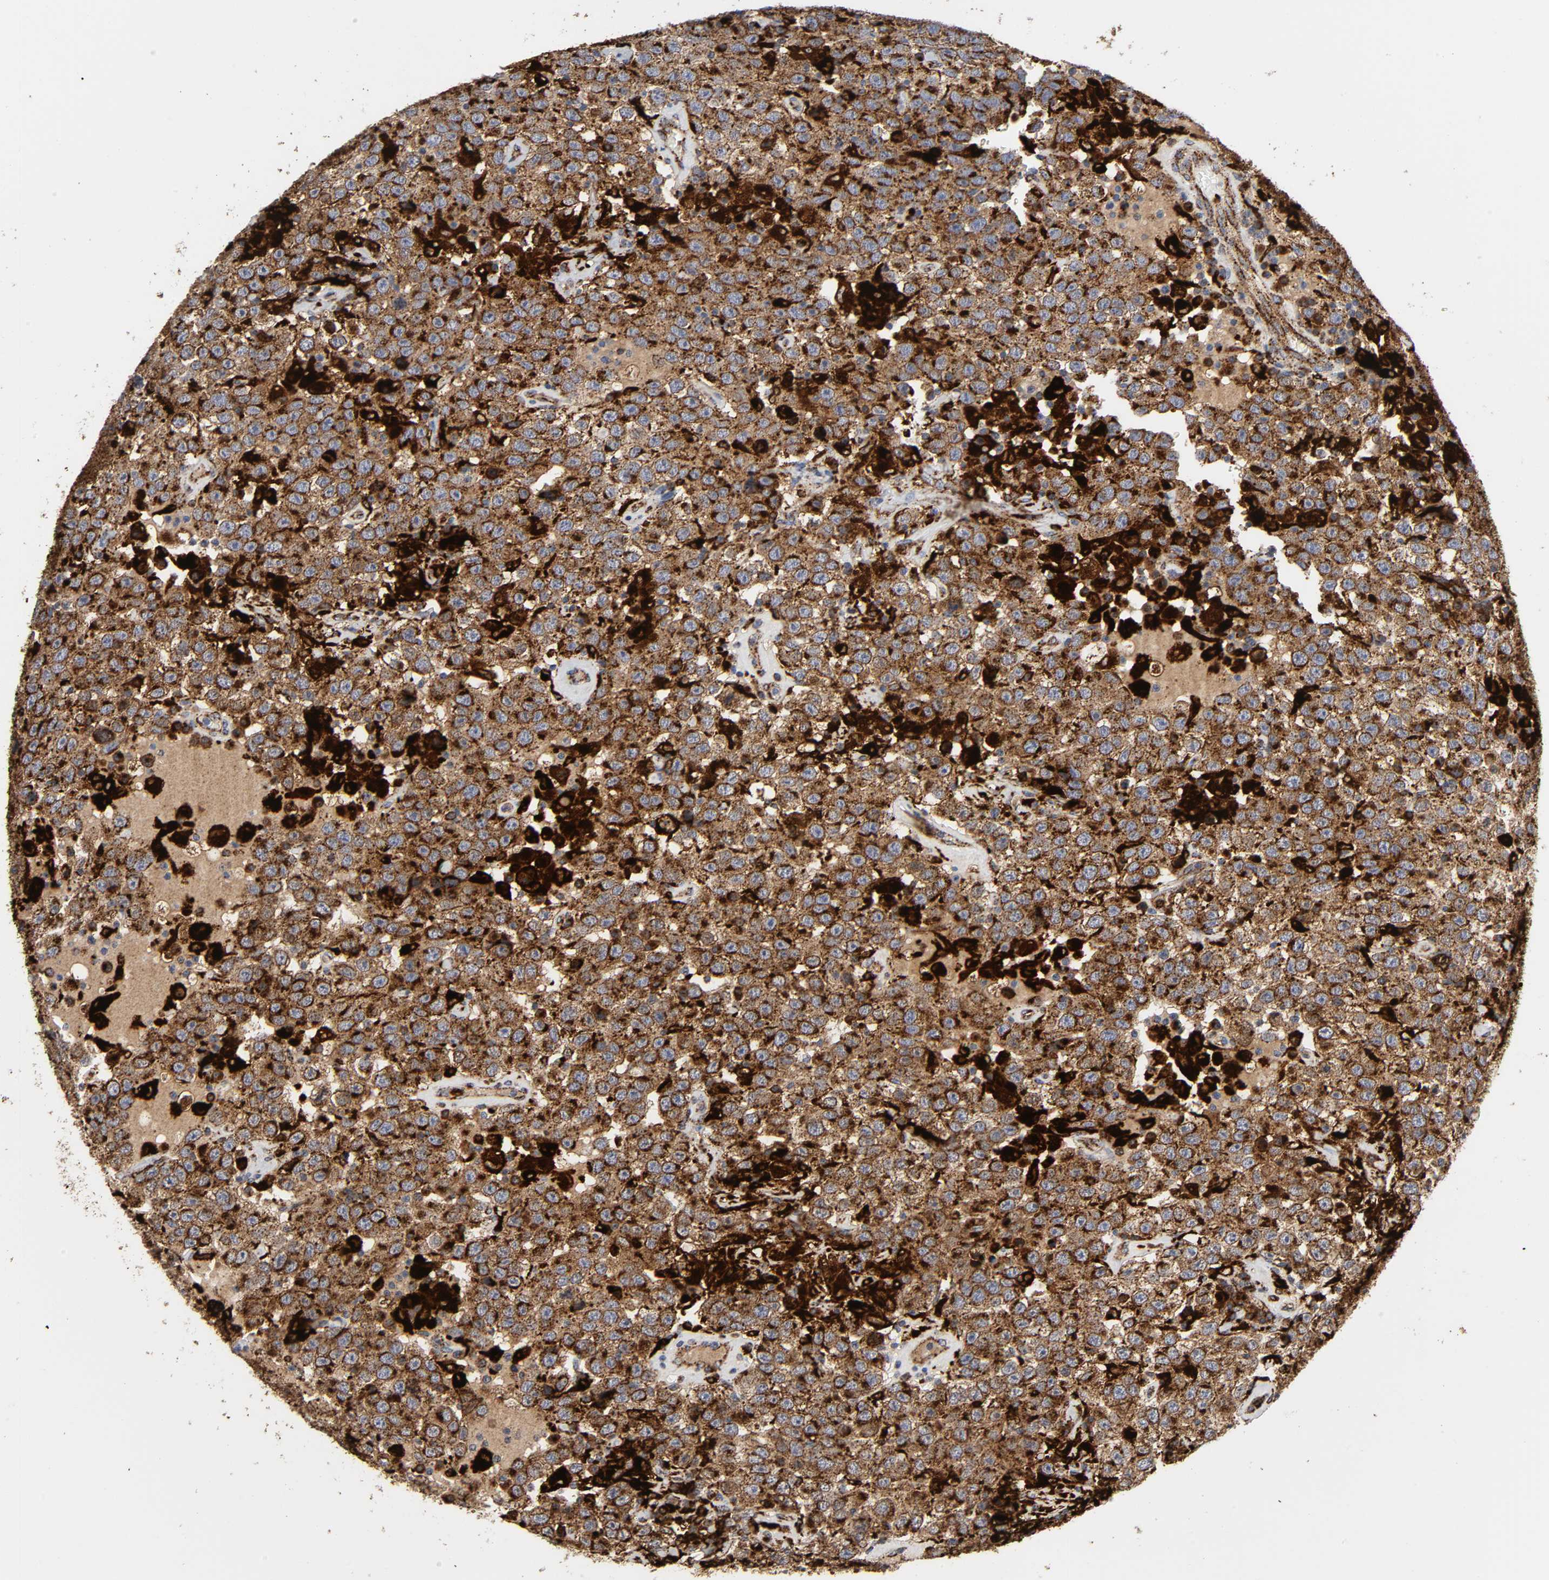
{"staining": {"intensity": "strong", "quantity": ">75%", "location": "cytoplasmic/membranous"}, "tissue": "testis cancer", "cell_type": "Tumor cells", "image_type": "cancer", "snomed": [{"axis": "morphology", "description": "Seminoma, NOS"}, {"axis": "topography", "description": "Testis"}], "caption": "Protein staining exhibits strong cytoplasmic/membranous expression in about >75% of tumor cells in testis cancer.", "gene": "PSAP", "patient": {"sex": "male", "age": 41}}